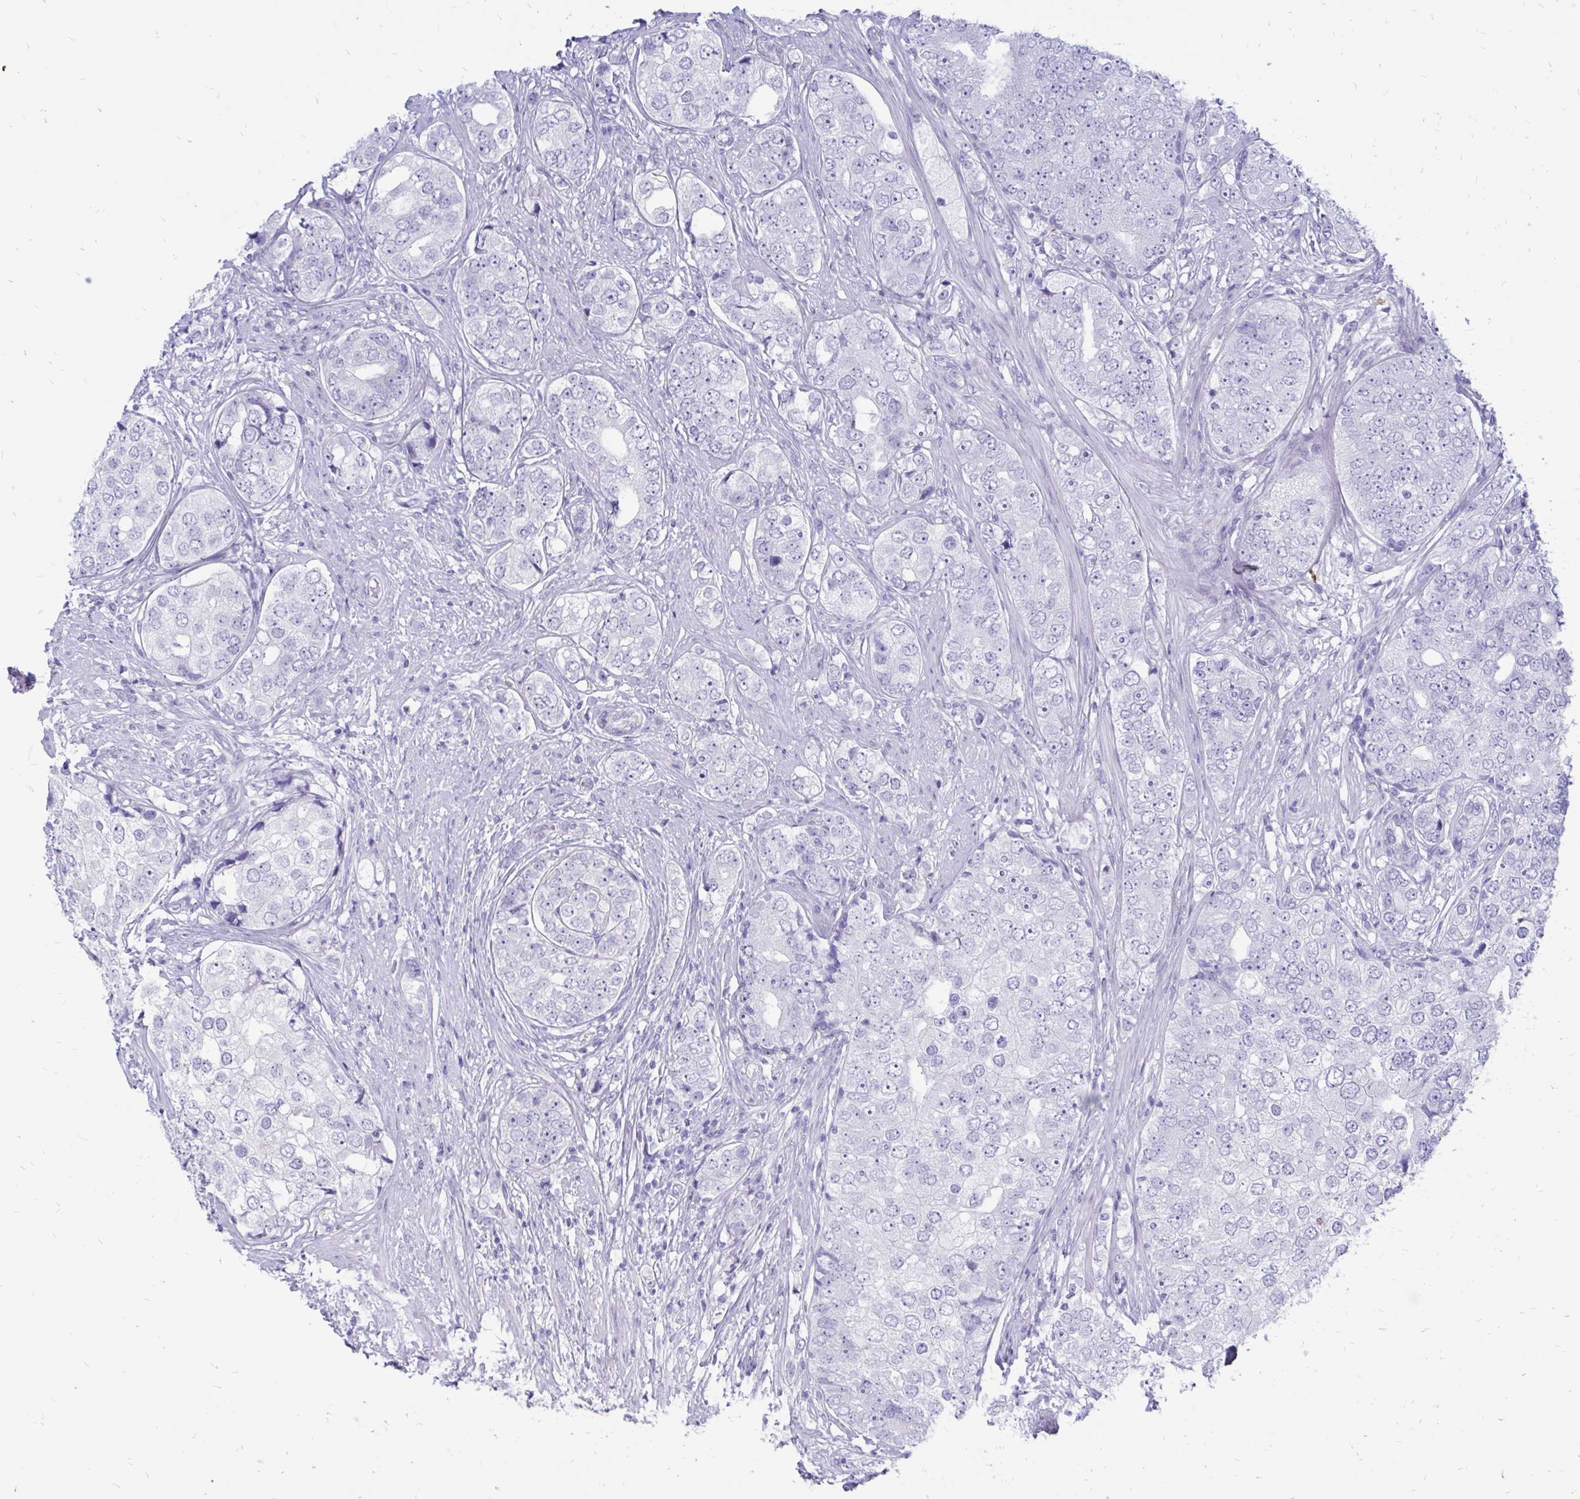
{"staining": {"intensity": "negative", "quantity": "none", "location": "none"}, "tissue": "prostate cancer", "cell_type": "Tumor cells", "image_type": "cancer", "snomed": [{"axis": "morphology", "description": "Adenocarcinoma, High grade"}, {"axis": "topography", "description": "Prostate"}], "caption": "This micrograph is of prostate cancer (high-grade adenocarcinoma) stained with immunohistochemistry to label a protein in brown with the nuclei are counter-stained blue. There is no positivity in tumor cells.", "gene": "IGSF5", "patient": {"sex": "male", "age": 60}}